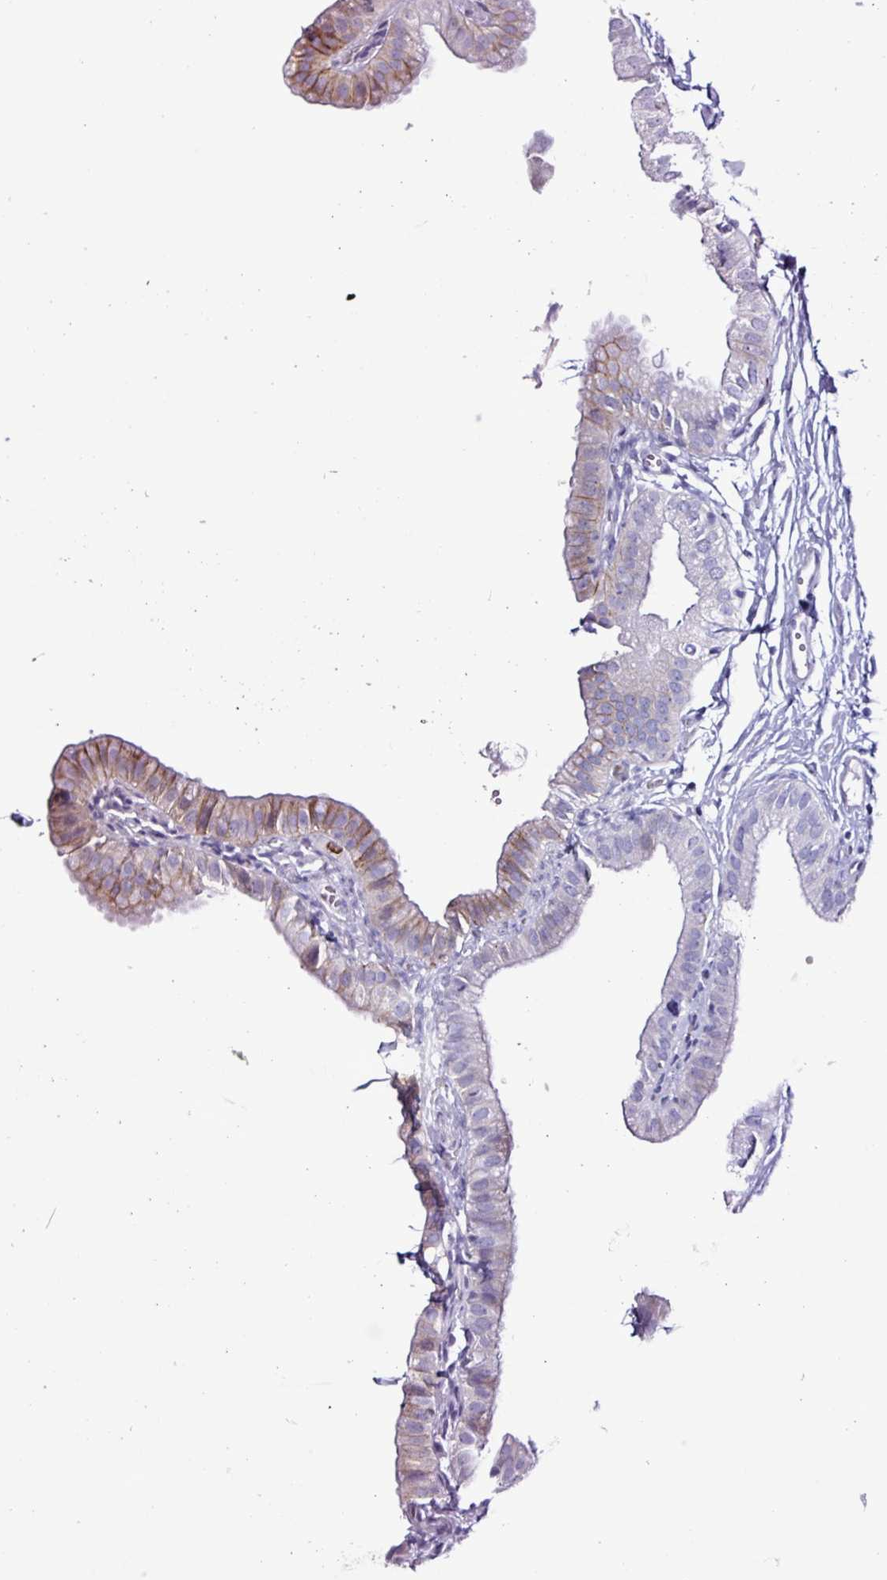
{"staining": {"intensity": "moderate", "quantity": "<25%", "location": "cytoplasmic/membranous"}, "tissue": "gallbladder", "cell_type": "Glandular cells", "image_type": "normal", "snomed": [{"axis": "morphology", "description": "Normal tissue, NOS"}, {"axis": "topography", "description": "Gallbladder"}], "caption": "Immunohistochemical staining of normal gallbladder displays moderate cytoplasmic/membranous protein expression in about <25% of glandular cells. The protein of interest is stained brown, and the nuclei are stained in blue (DAB (3,3'-diaminobenzidine) IHC with brightfield microscopy, high magnification).", "gene": "TMEM178A", "patient": {"sex": "female", "age": 61}}